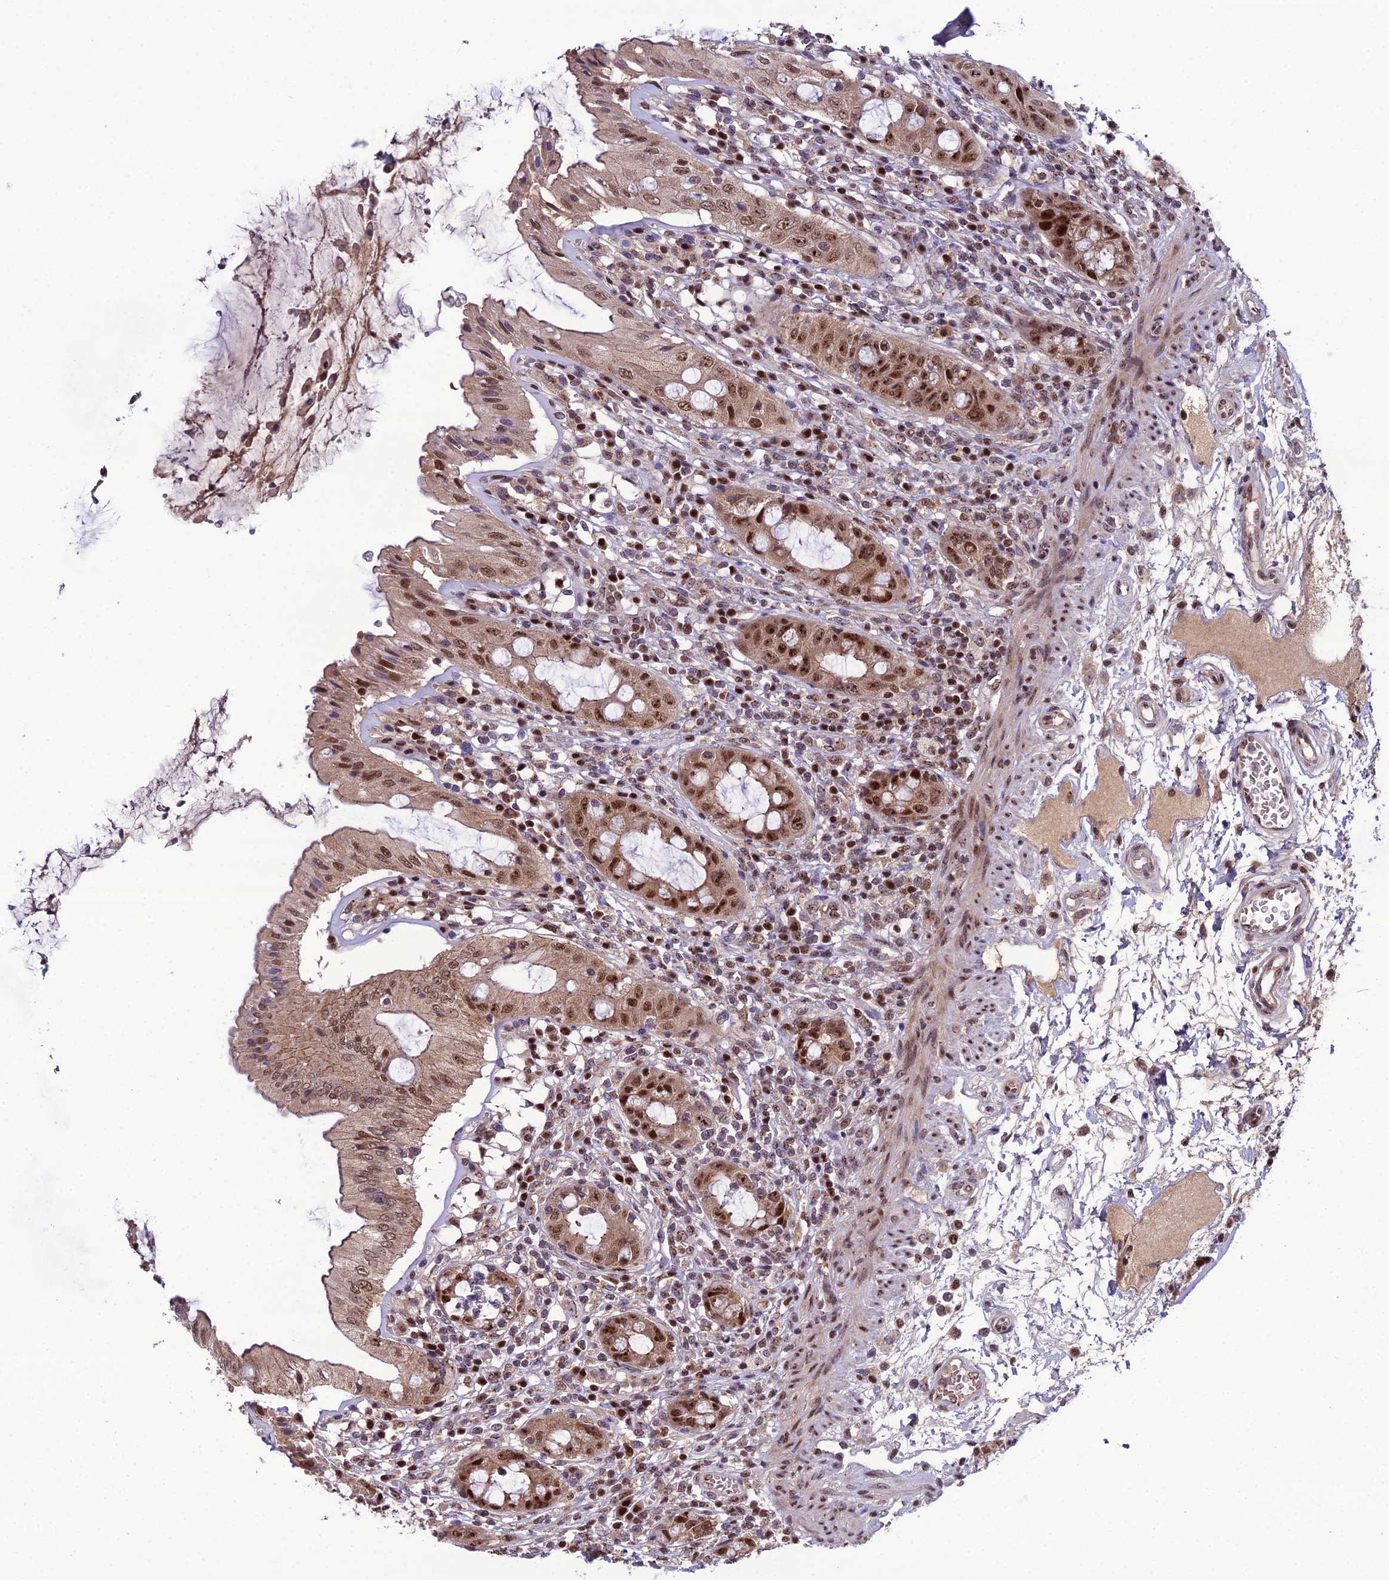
{"staining": {"intensity": "strong", "quantity": ">75%", "location": "cytoplasmic/membranous,nuclear"}, "tissue": "rectum", "cell_type": "Glandular cells", "image_type": "normal", "snomed": [{"axis": "morphology", "description": "Normal tissue, NOS"}, {"axis": "topography", "description": "Rectum"}], "caption": "The immunohistochemical stain labels strong cytoplasmic/membranous,nuclear positivity in glandular cells of normal rectum.", "gene": "ARL2", "patient": {"sex": "female", "age": 57}}